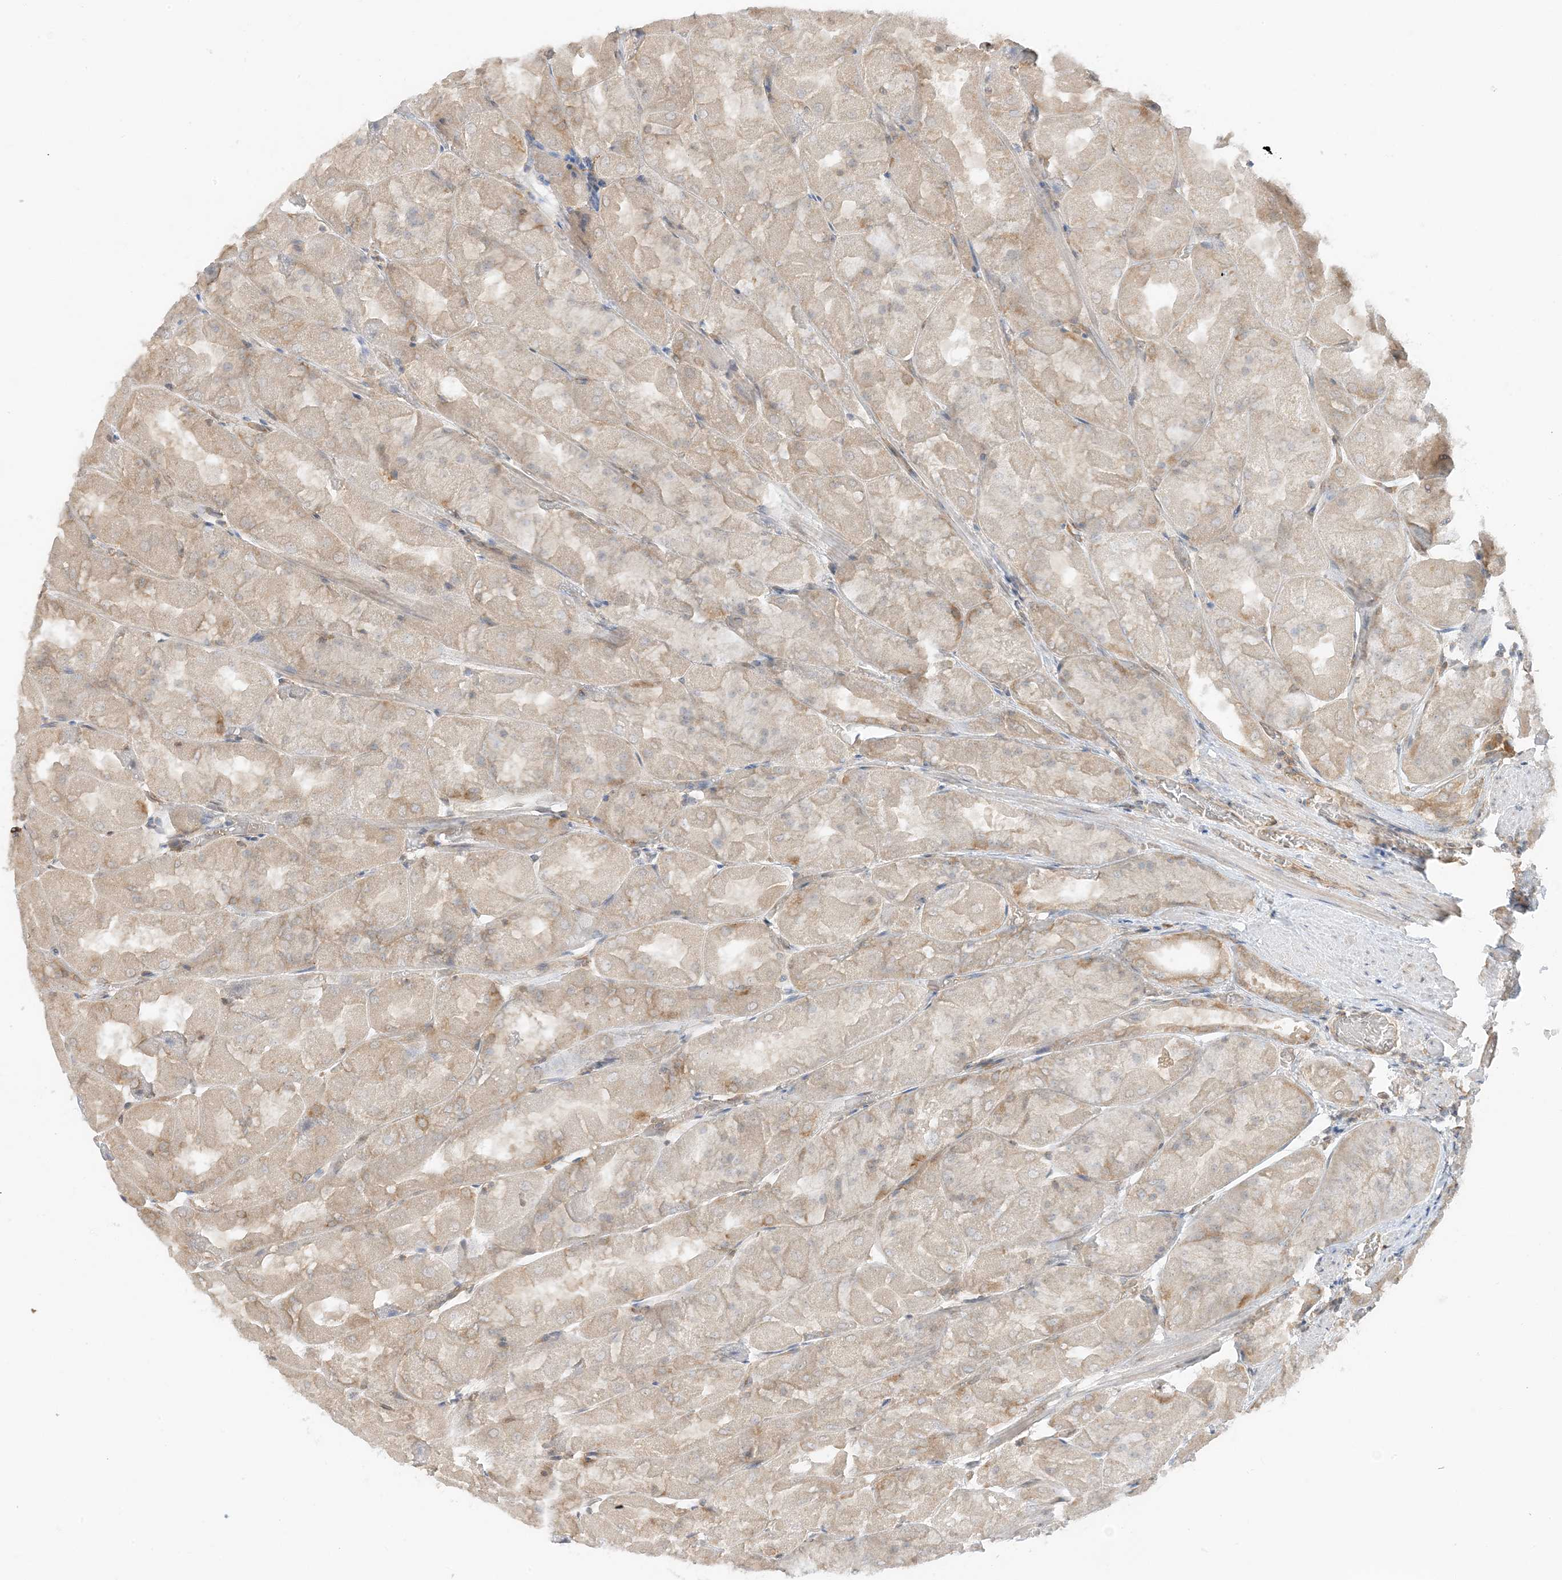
{"staining": {"intensity": "moderate", "quantity": "25%-75%", "location": "cytoplasmic/membranous"}, "tissue": "stomach", "cell_type": "Glandular cells", "image_type": "normal", "snomed": [{"axis": "morphology", "description": "Normal tissue, NOS"}, {"axis": "topography", "description": "Stomach"}], "caption": "A brown stain shows moderate cytoplasmic/membranous staining of a protein in glandular cells of unremarkable stomach. (Brightfield microscopy of DAB IHC at high magnification).", "gene": "UBAP2L", "patient": {"sex": "female", "age": 61}}